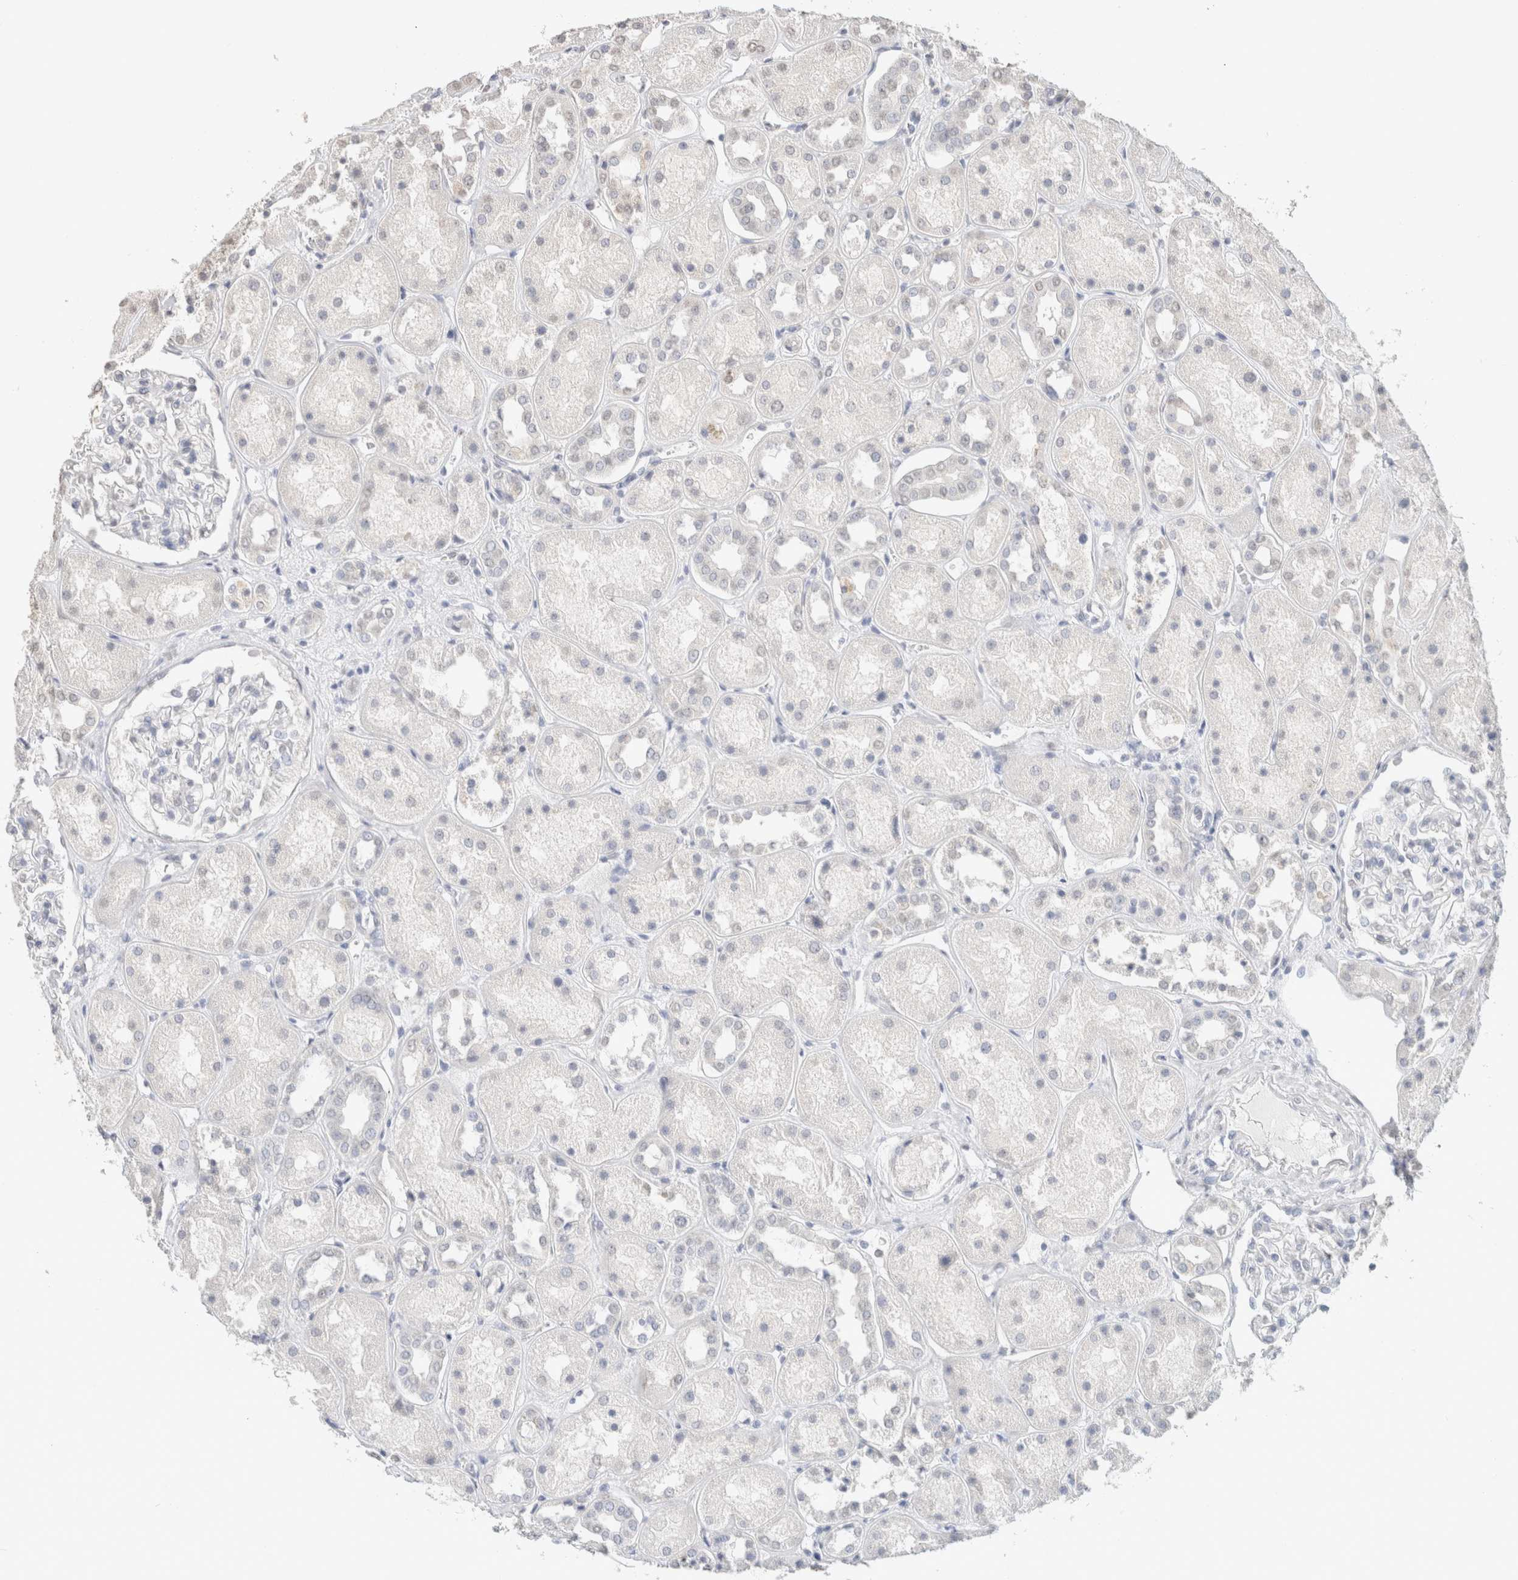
{"staining": {"intensity": "negative", "quantity": "none", "location": "none"}, "tissue": "kidney", "cell_type": "Cells in glomeruli", "image_type": "normal", "snomed": [{"axis": "morphology", "description": "Normal tissue, NOS"}, {"axis": "topography", "description": "Kidney"}], "caption": "The photomicrograph reveals no staining of cells in glomeruli in benign kidney.", "gene": "CD80", "patient": {"sex": "male", "age": 70}}